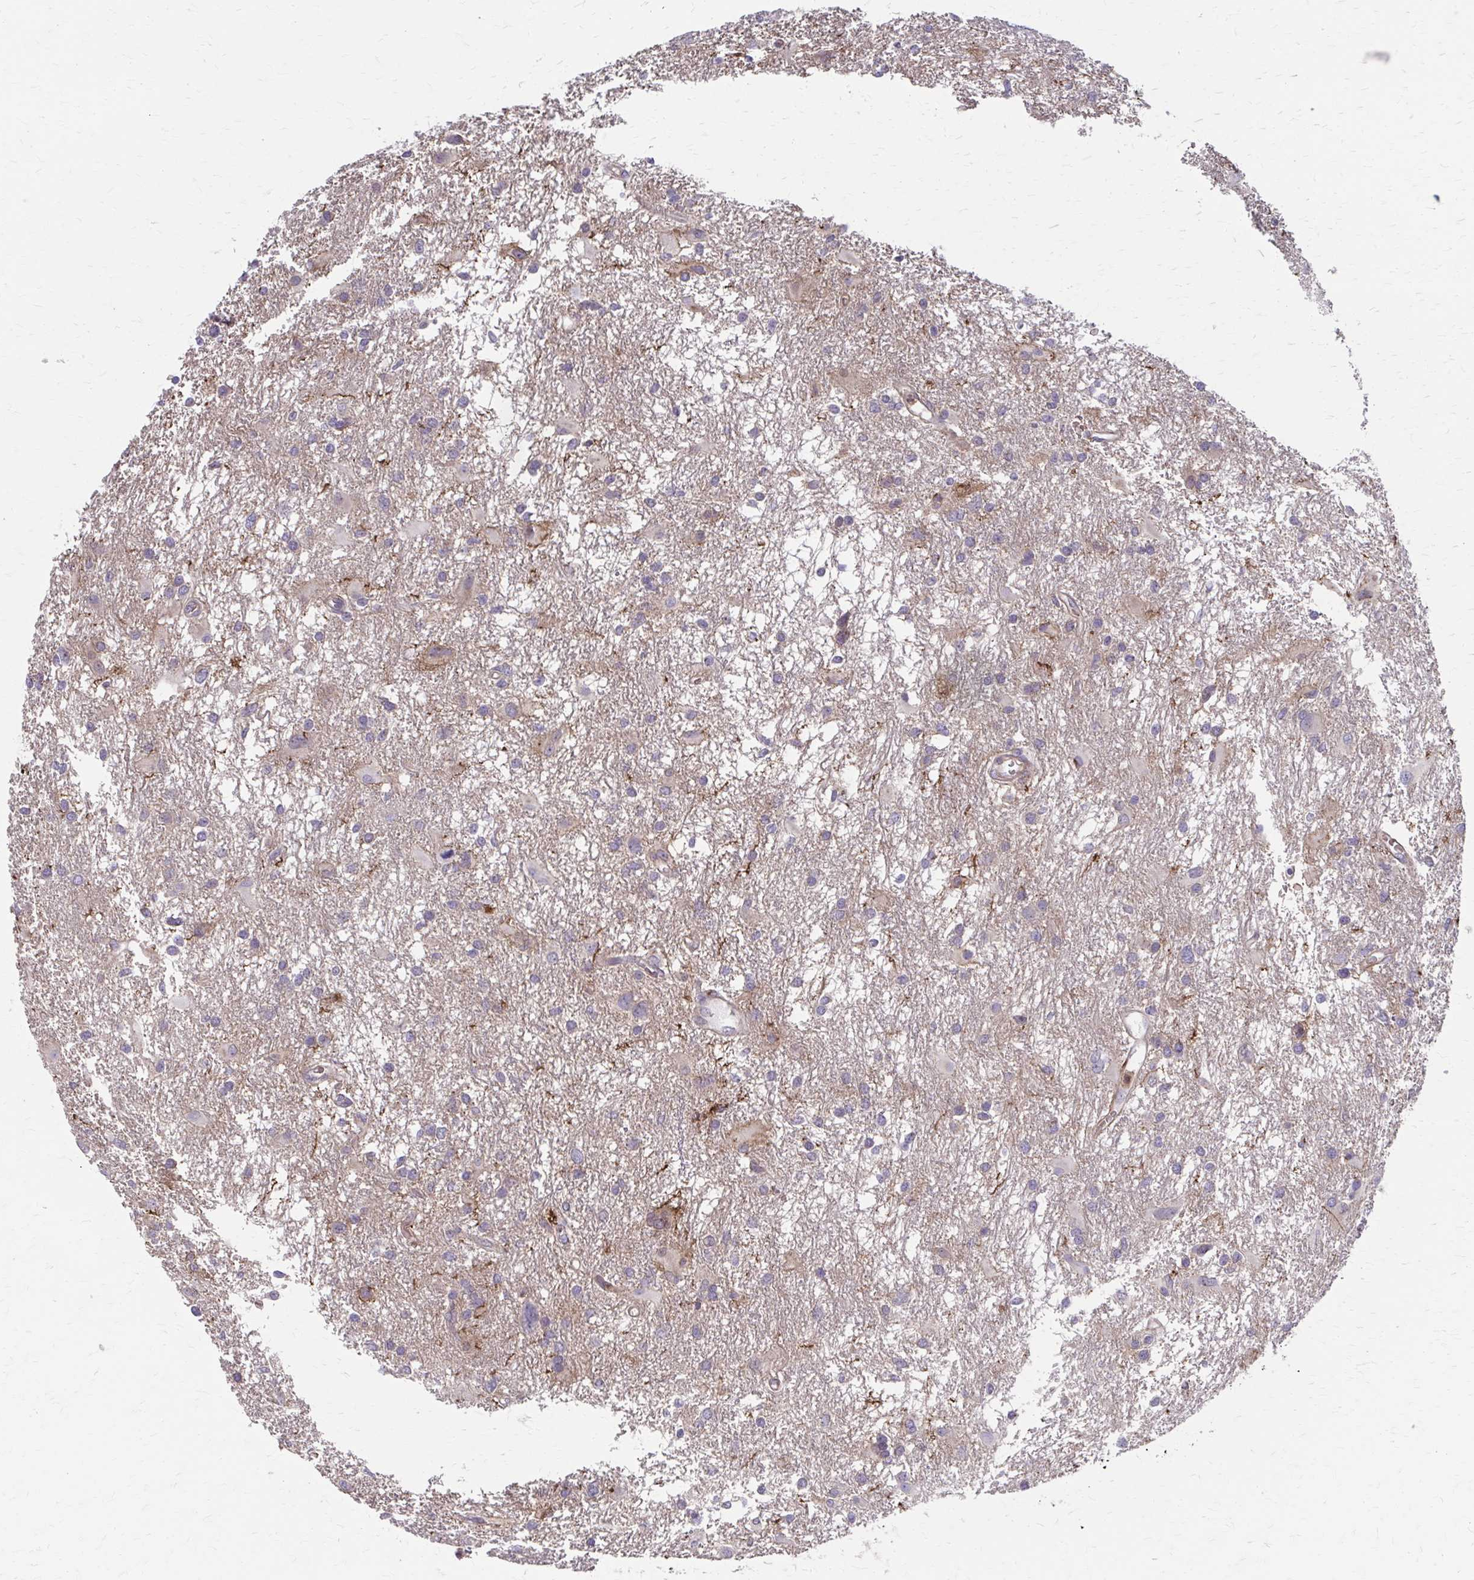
{"staining": {"intensity": "negative", "quantity": "none", "location": "none"}, "tissue": "glioma", "cell_type": "Tumor cells", "image_type": "cancer", "snomed": [{"axis": "morphology", "description": "Glioma, malignant, High grade"}, {"axis": "topography", "description": "Brain"}], "caption": "Tumor cells are negative for protein expression in human malignant high-grade glioma.", "gene": "MMP14", "patient": {"sex": "male", "age": 53}}